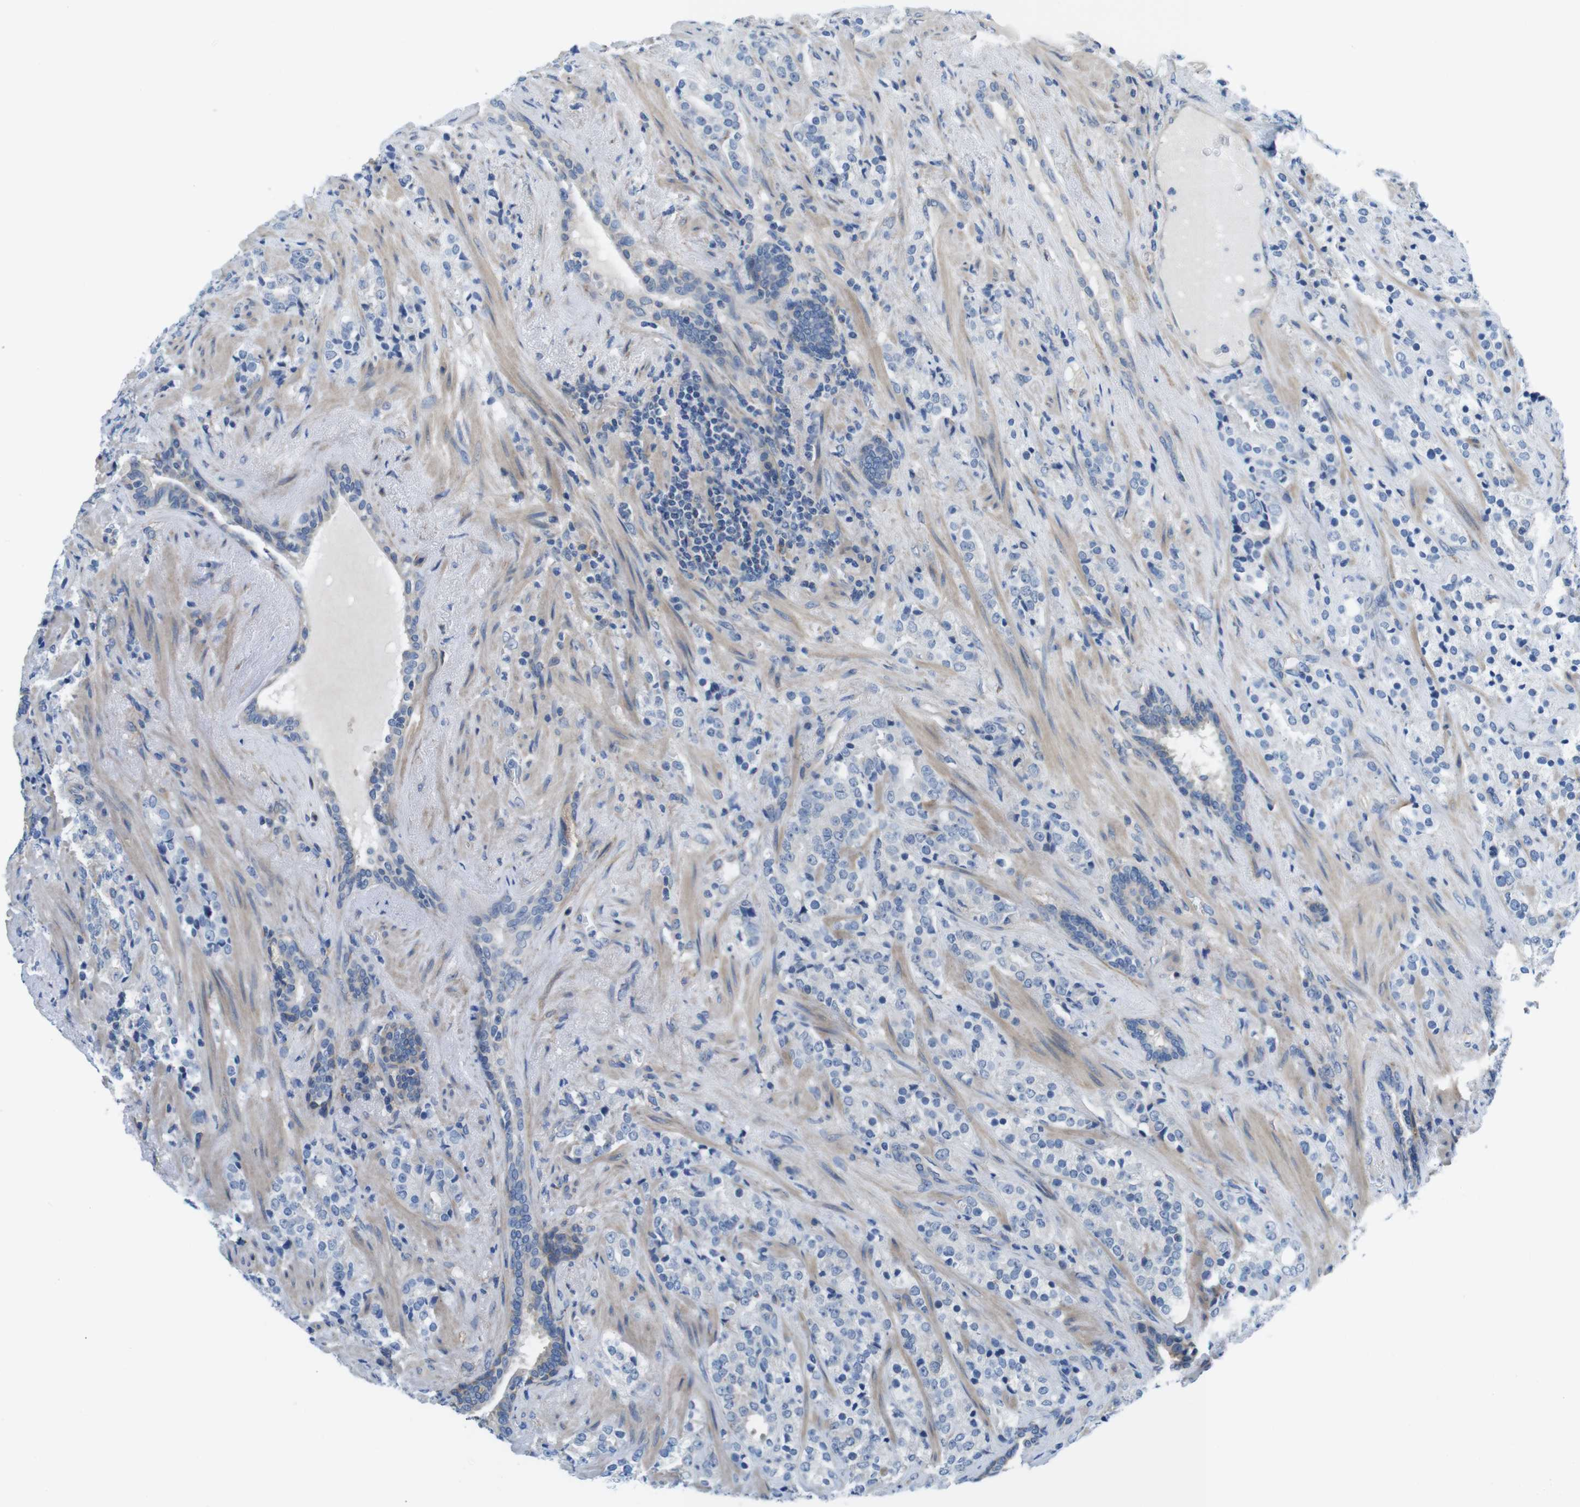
{"staining": {"intensity": "negative", "quantity": "none", "location": "none"}, "tissue": "prostate cancer", "cell_type": "Tumor cells", "image_type": "cancer", "snomed": [{"axis": "morphology", "description": "Adenocarcinoma, High grade"}, {"axis": "topography", "description": "Prostate"}], "caption": "A micrograph of high-grade adenocarcinoma (prostate) stained for a protein demonstrates no brown staining in tumor cells. The staining is performed using DAB (3,3'-diaminobenzidine) brown chromogen with nuclei counter-stained in using hematoxylin.", "gene": "CDH8", "patient": {"sex": "male", "age": 71}}